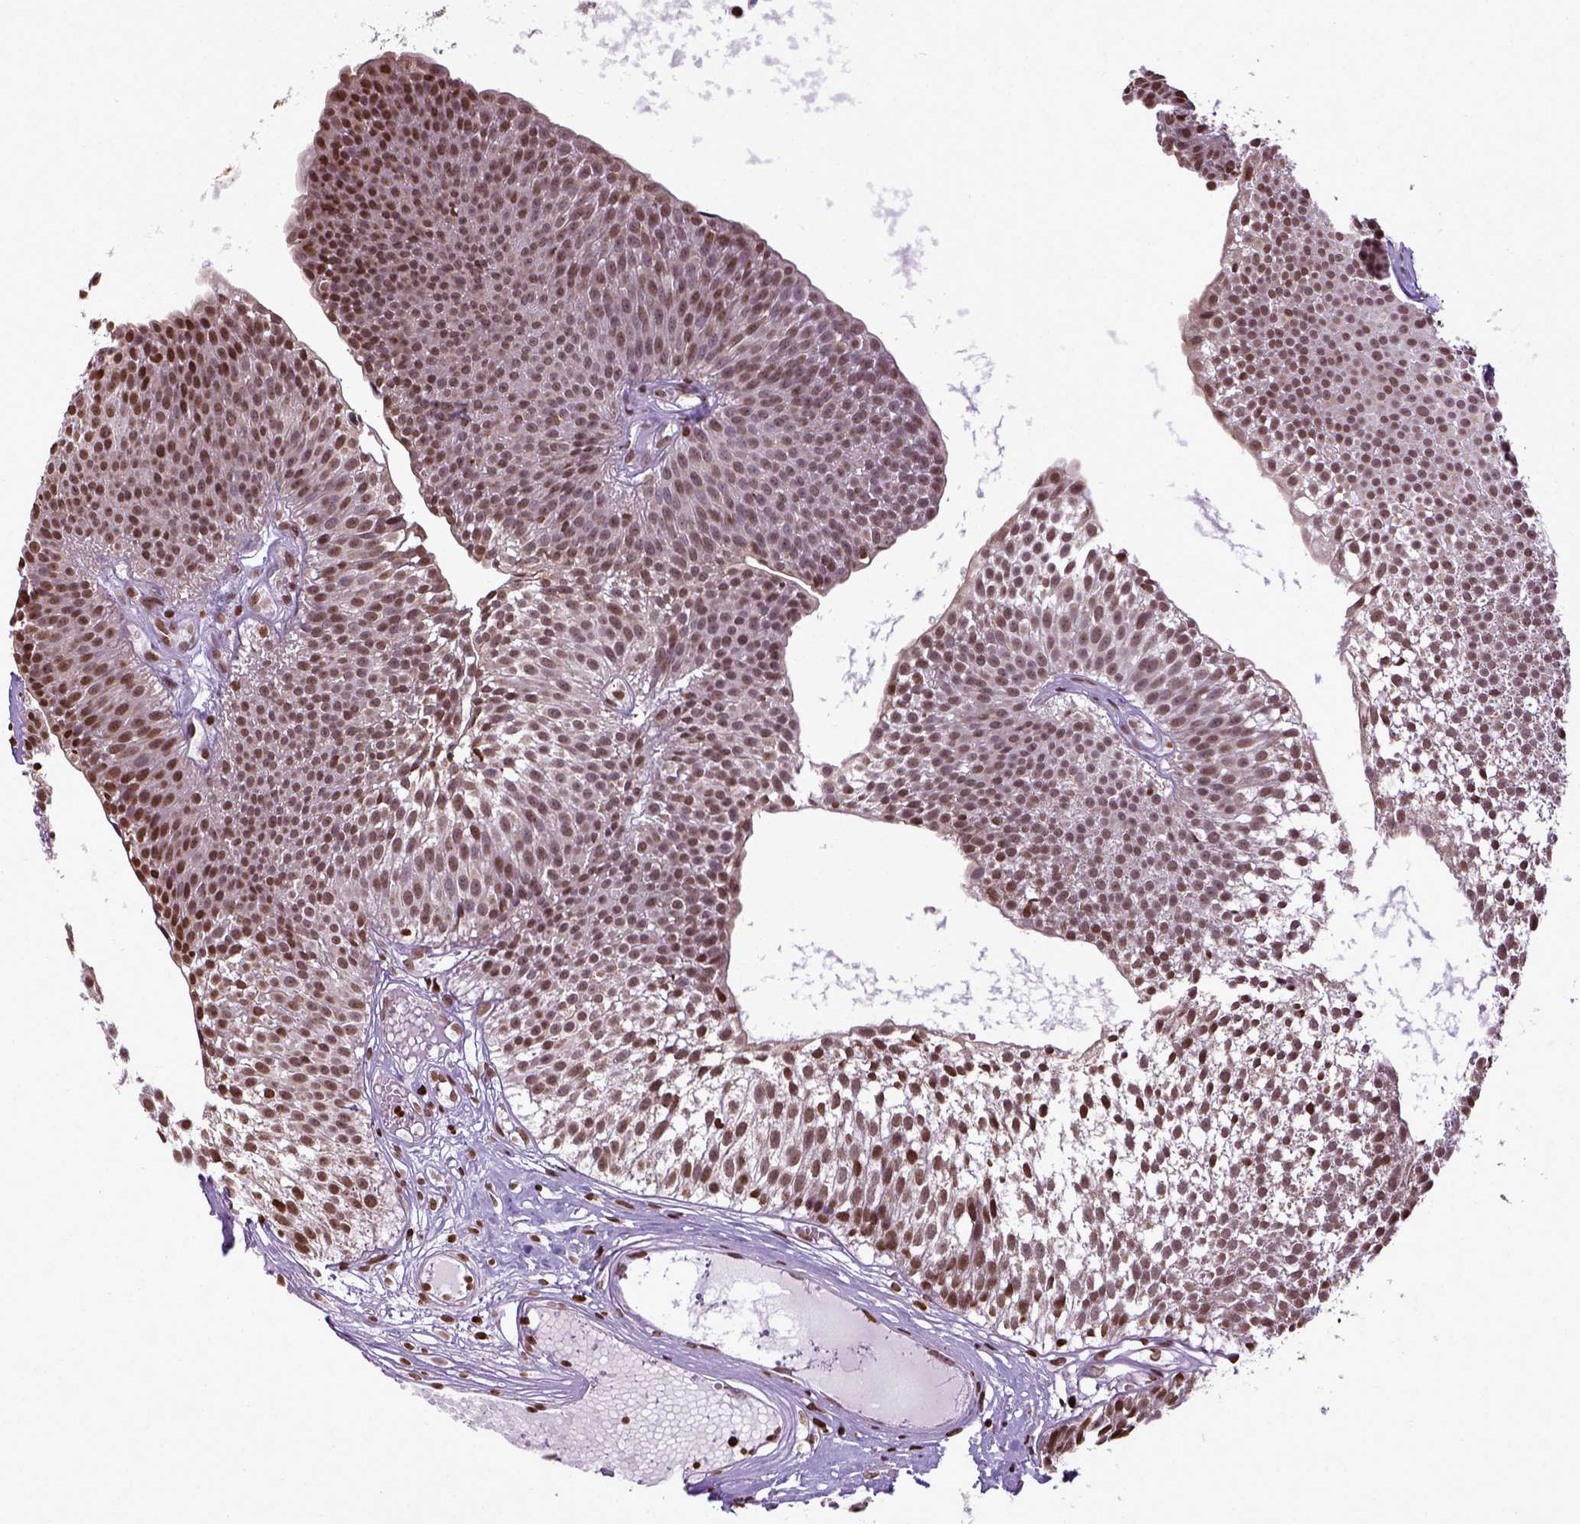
{"staining": {"intensity": "moderate", "quantity": ">75%", "location": "nuclear"}, "tissue": "urothelial cancer", "cell_type": "Tumor cells", "image_type": "cancer", "snomed": [{"axis": "morphology", "description": "Urothelial carcinoma, Low grade"}, {"axis": "topography", "description": "Urinary bladder"}], "caption": "Brown immunohistochemical staining in human urothelial cancer exhibits moderate nuclear expression in approximately >75% of tumor cells.", "gene": "ZNF75D", "patient": {"sex": "male", "age": 63}}